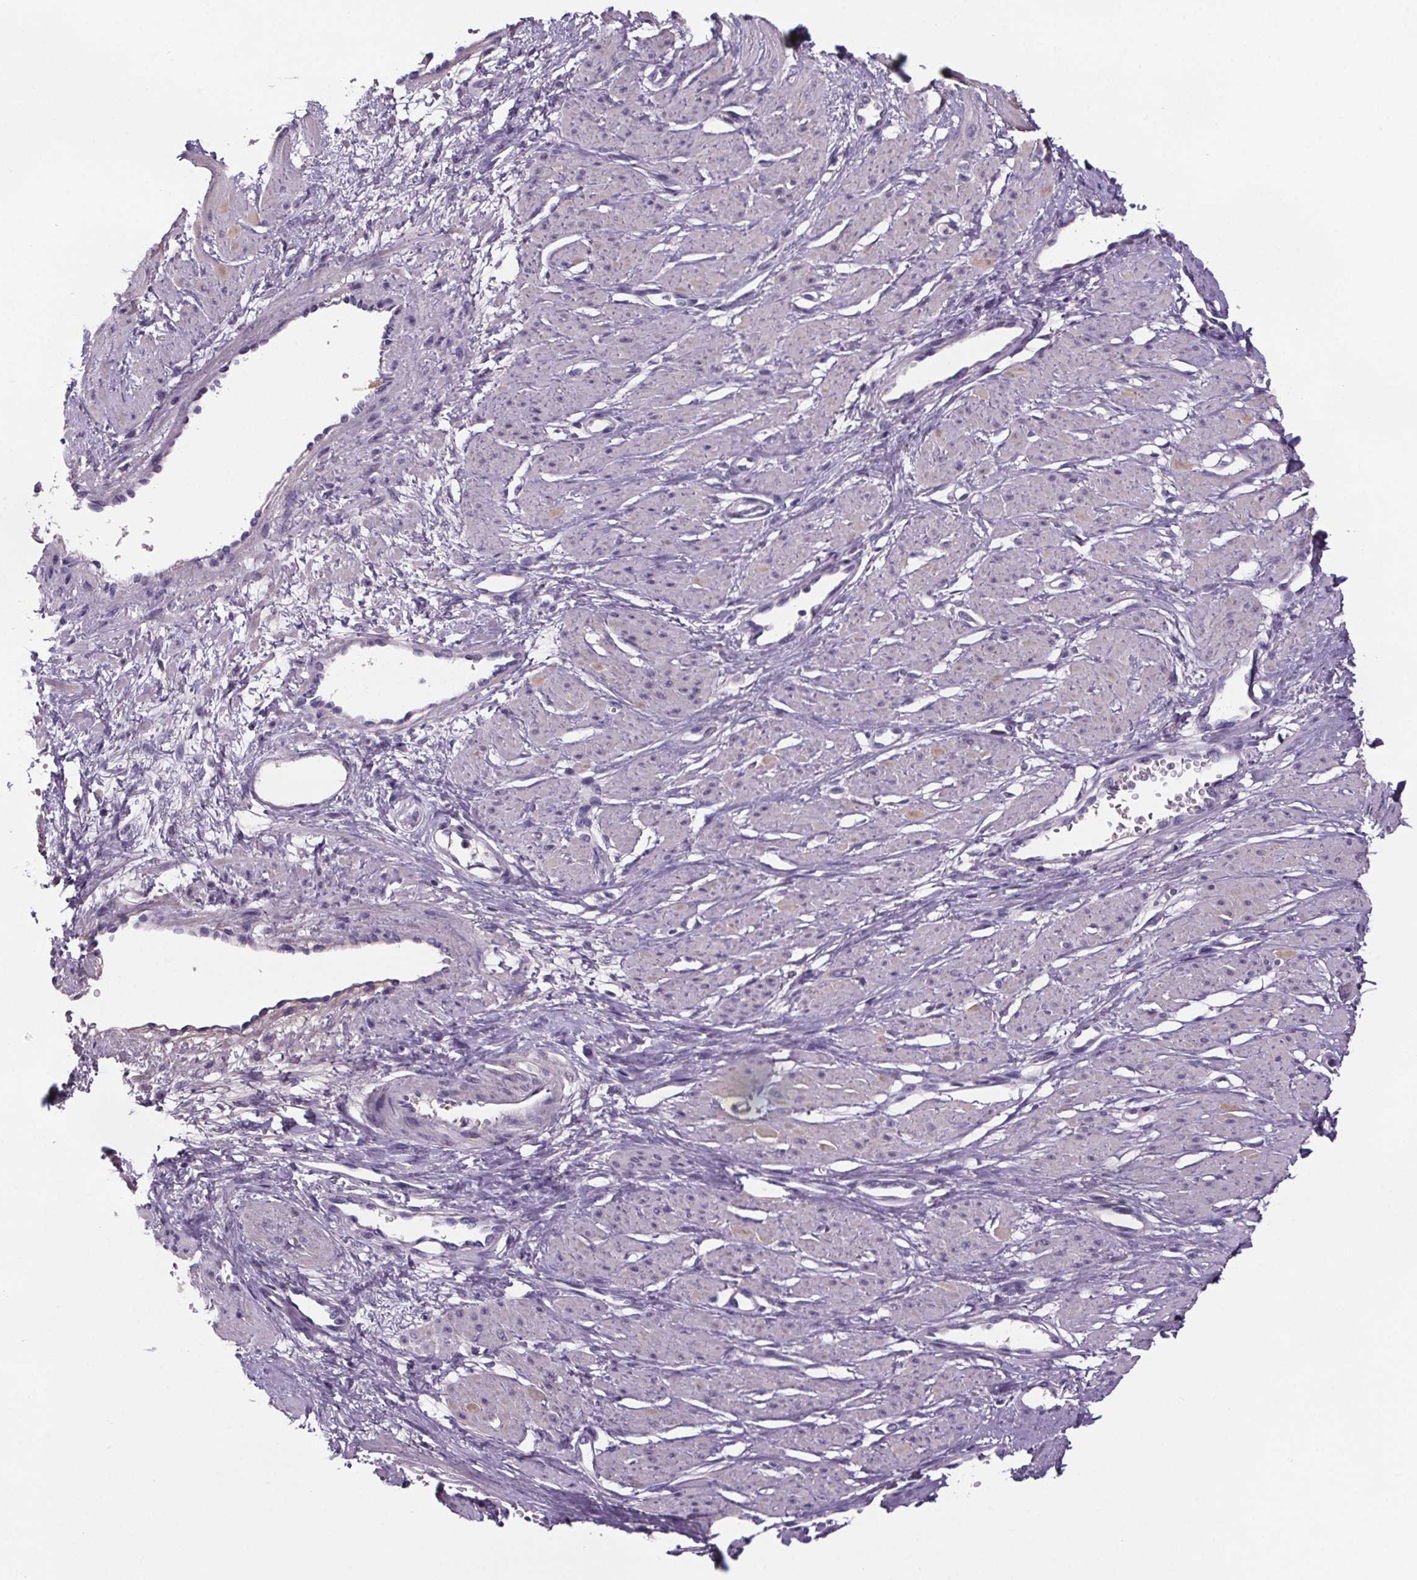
{"staining": {"intensity": "negative", "quantity": "none", "location": "none"}, "tissue": "smooth muscle", "cell_type": "Smooth muscle cells", "image_type": "normal", "snomed": [{"axis": "morphology", "description": "Normal tissue, NOS"}, {"axis": "topography", "description": "Smooth muscle"}, {"axis": "topography", "description": "Uterus"}], "caption": "Smooth muscle cells show no significant protein staining in unremarkable smooth muscle. Nuclei are stained in blue.", "gene": "CUBN", "patient": {"sex": "female", "age": 39}}